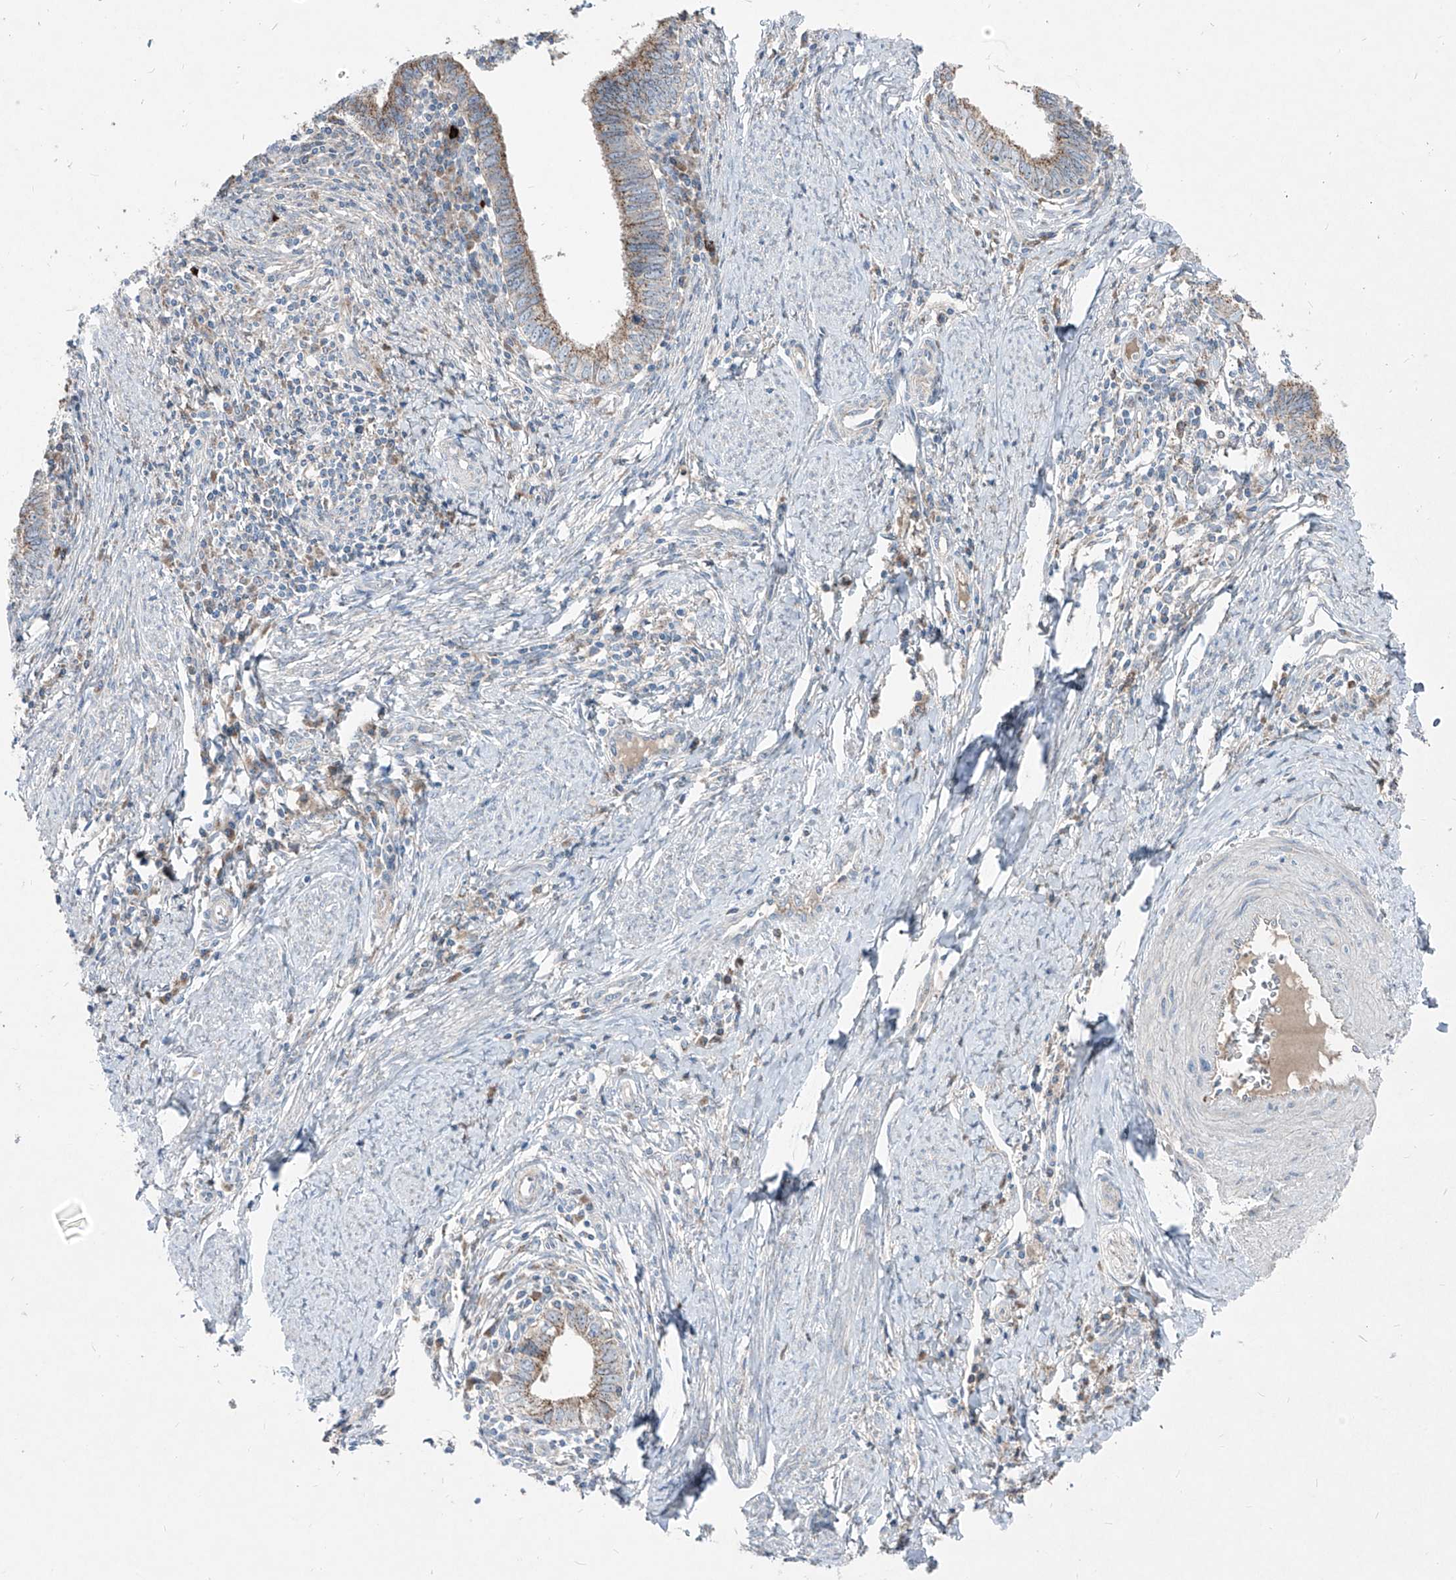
{"staining": {"intensity": "moderate", "quantity": ">75%", "location": "cytoplasmic/membranous"}, "tissue": "cervical cancer", "cell_type": "Tumor cells", "image_type": "cancer", "snomed": [{"axis": "morphology", "description": "Adenocarcinoma, NOS"}, {"axis": "topography", "description": "Cervix"}], "caption": "Immunohistochemical staining of cervical cancer (adenocarcinoma) displays medium levels of moderate cytoplasmic/membranous protein positivity in approximately >75% of tumor cells.", "gene": "ABCD3", "patient": {"sex": "female", "age": 36}}